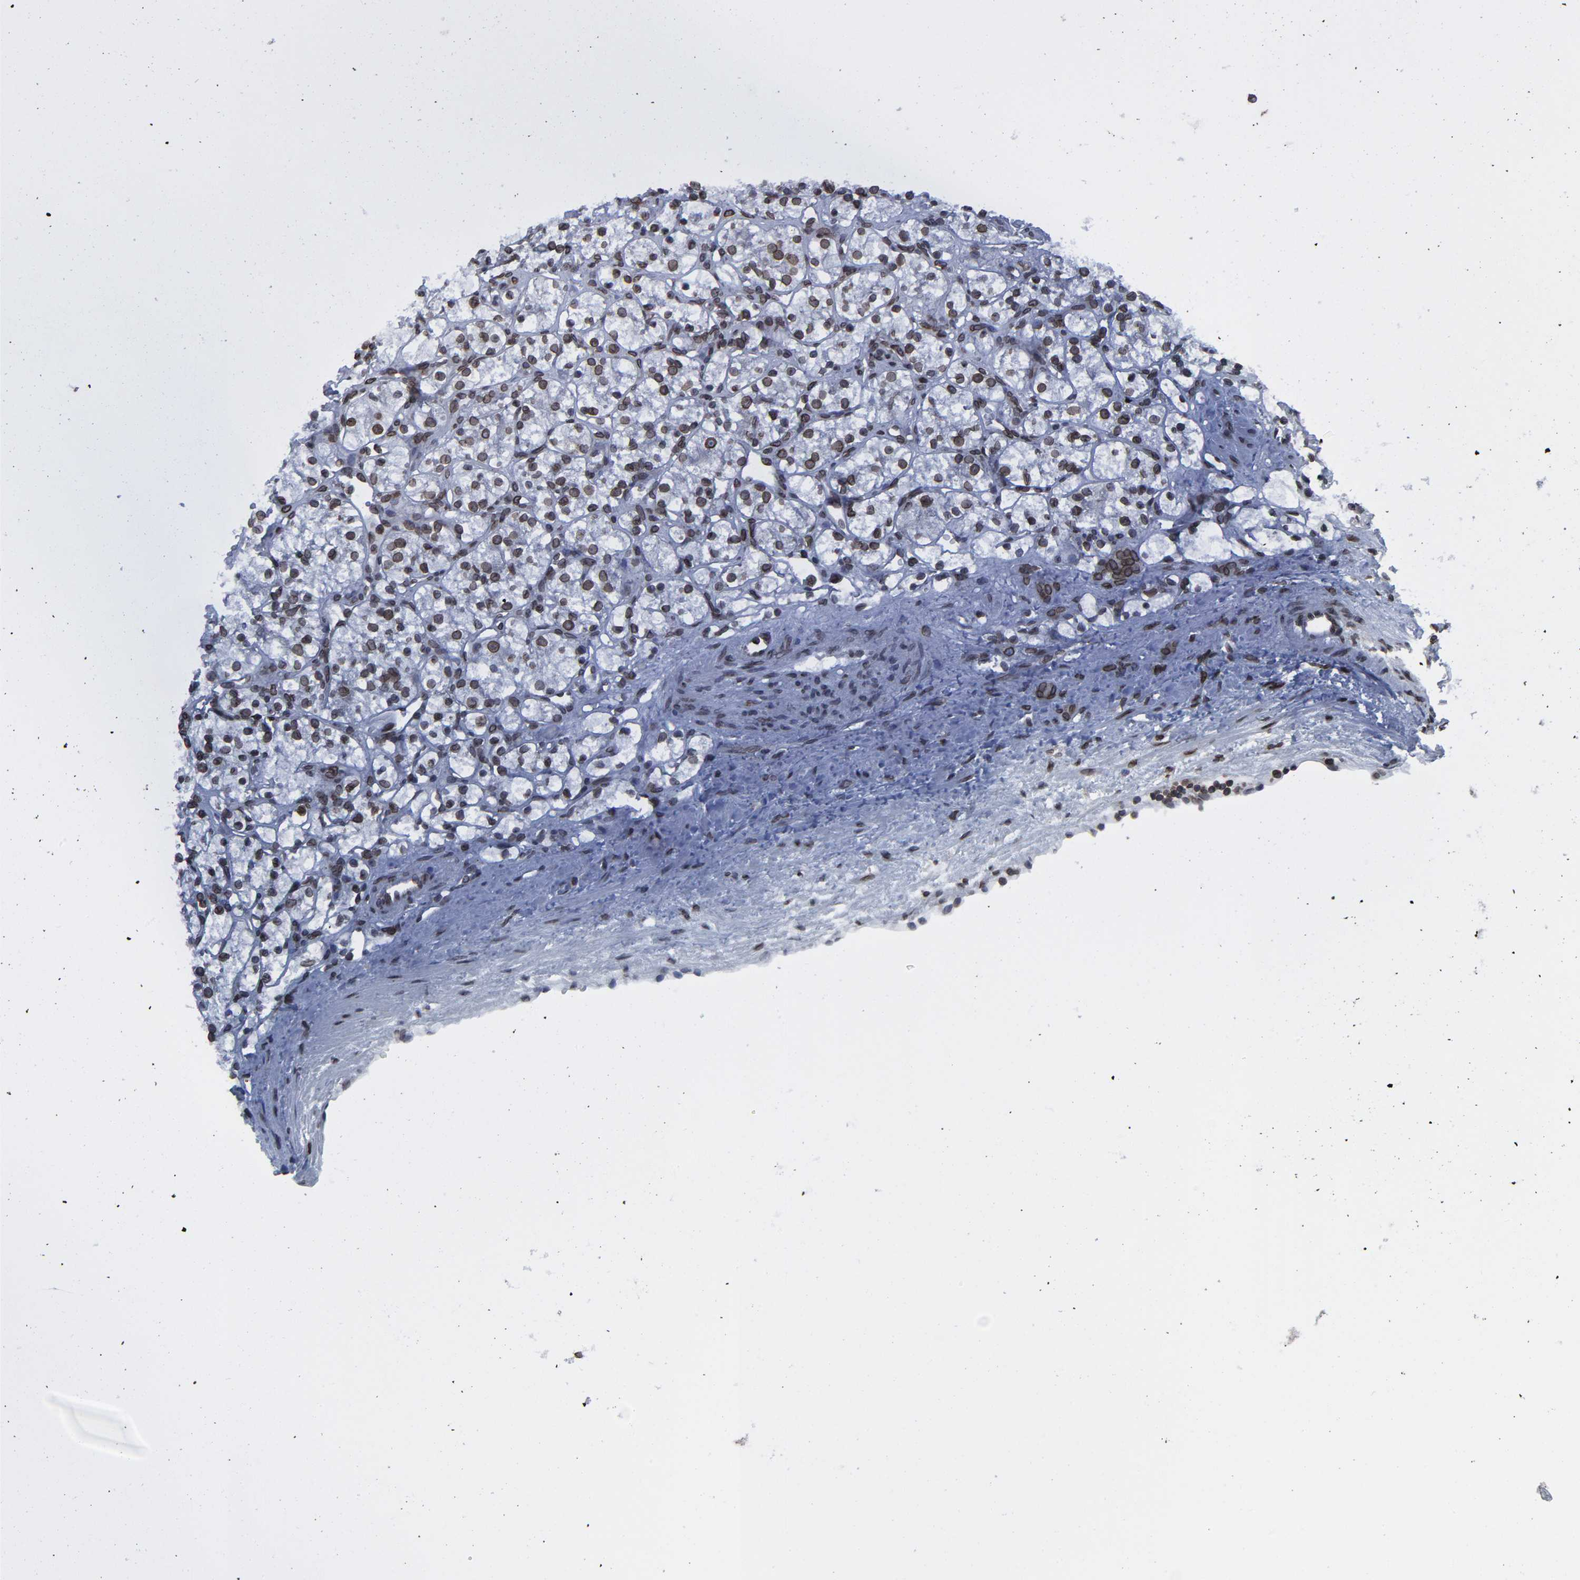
{"staining": {"intensity": "strong", "quantity": ">75%", "location": "cytoplasmic/membranous,nuclear"}, "tissue": "renal cancer", "cell_type": "Tumor cells", "image_type": "cancer", "snomed": [{"axis": "morphology", "description": "Adenocarcinoma, NOS"}, {"axis": "topography", "description": "Kidney"}], "caption": "Human renal cancer stained with a brown dye demonstrates strong cytoplasmic/membranous and nuclear positive positivity in approximately >75% of tumor cells.", "gene": "RANGAP1", "patient": {"sex": "female", "age": 60}}